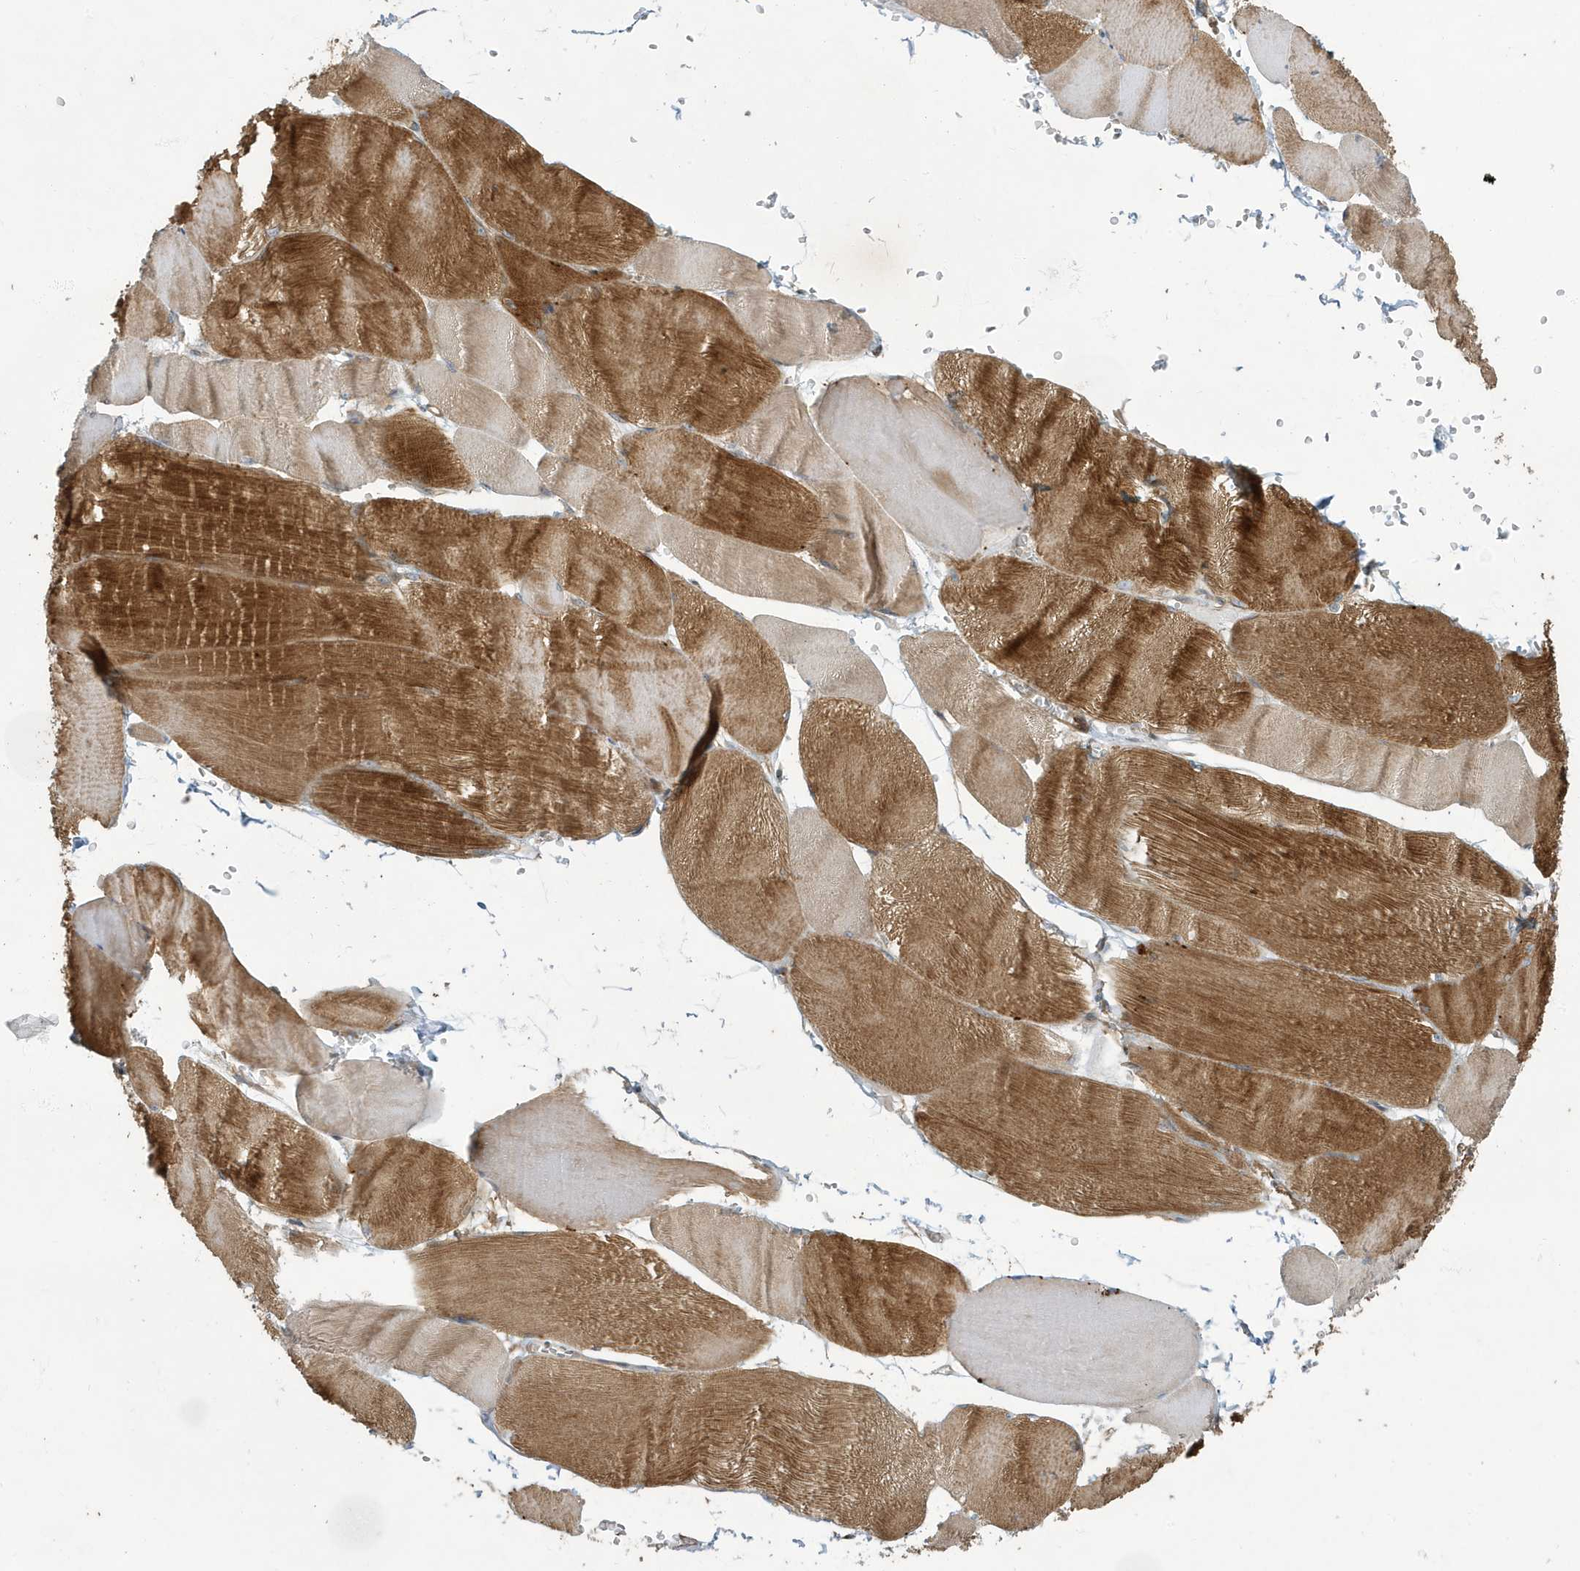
{"staining": {"intensity": "moderate", "quantity": ">75%", "location": "cytoplasmic/membranous"}, "tissue": "skeletal muscle", "cell_type": "Myocytes", "image_type": "normal", "snomed": [{"axis": "morphology", "description": "Normal tissue, NOS"}, {"axis": "morphology", "description": "Basal cell carcinoma"}, {"axis": "topography", "description": "Skeletal muscle"}], "caption": "Immunohistochemistry photomicrograph of benign skeletal muscle stained for a protein (brown), which exhibits medium levels of moderate cytoplasmic/membranous staining in approximately >75% of myocytes.", "gene": "ATP23", "patient": {"sex": "female", "age": 64}}